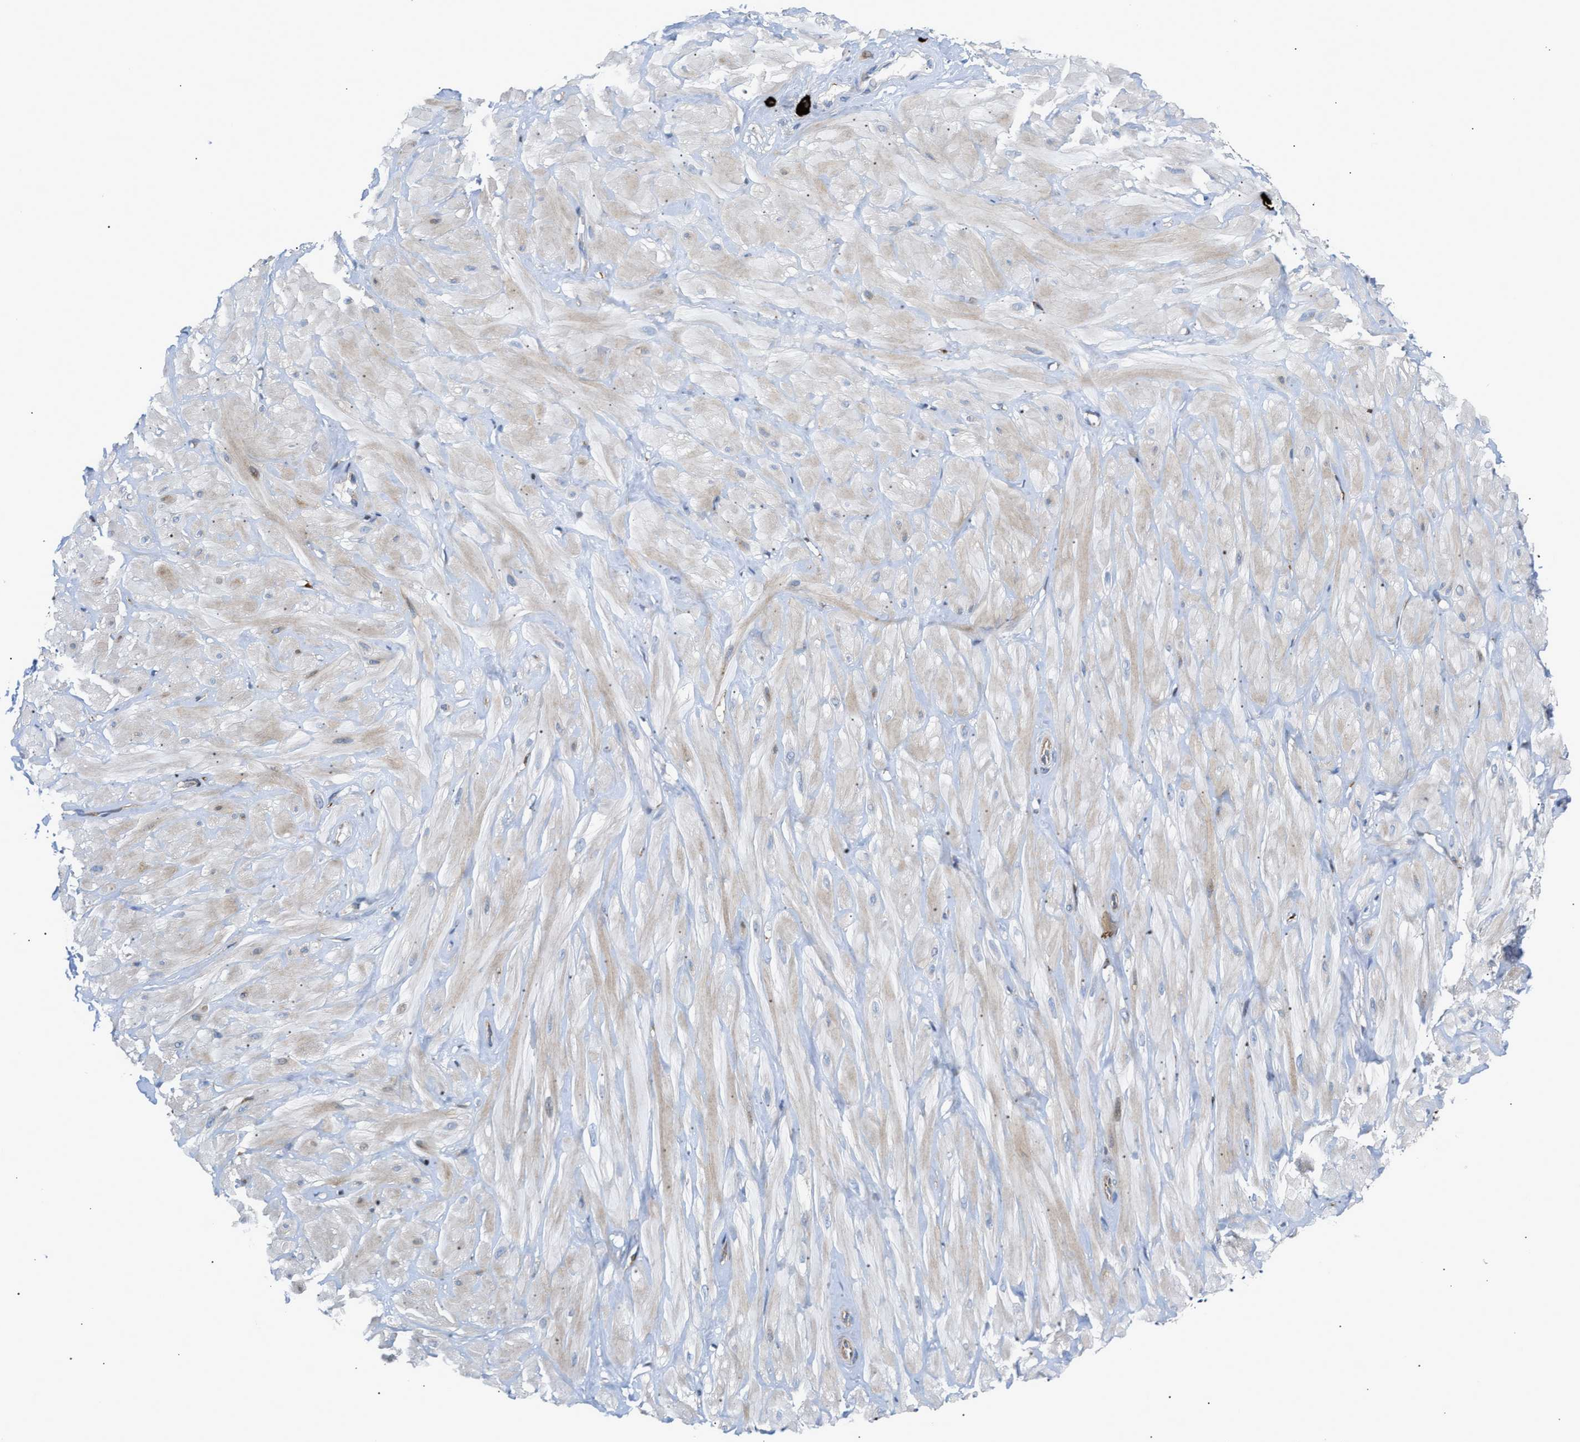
{"staining": {"intensity": "negative", "quantity": "none", "location": "nuclear"}, "tissue": "adipose tissue", "cell_type": "Adipocytes", "image_type": "normal", "snomed": [{"axis": "morphology", "description": "Normal tissue, NOS"}, {"axis": "topography", "description": "Adipose tissue"}, {"axis": "topography", "description": "Vascular tissue"}, {"axis": "topography", "description": "Peripheral nerve tissue"}], "caption": "A histopathology image of human adipose tissue is negative for staining in adipocytes. (DAB immunohistochemistry visualized using brightfield microscopy, high magnification).", "gene": "ATP9A", "patient": {"sex": "male", "age": 25}}